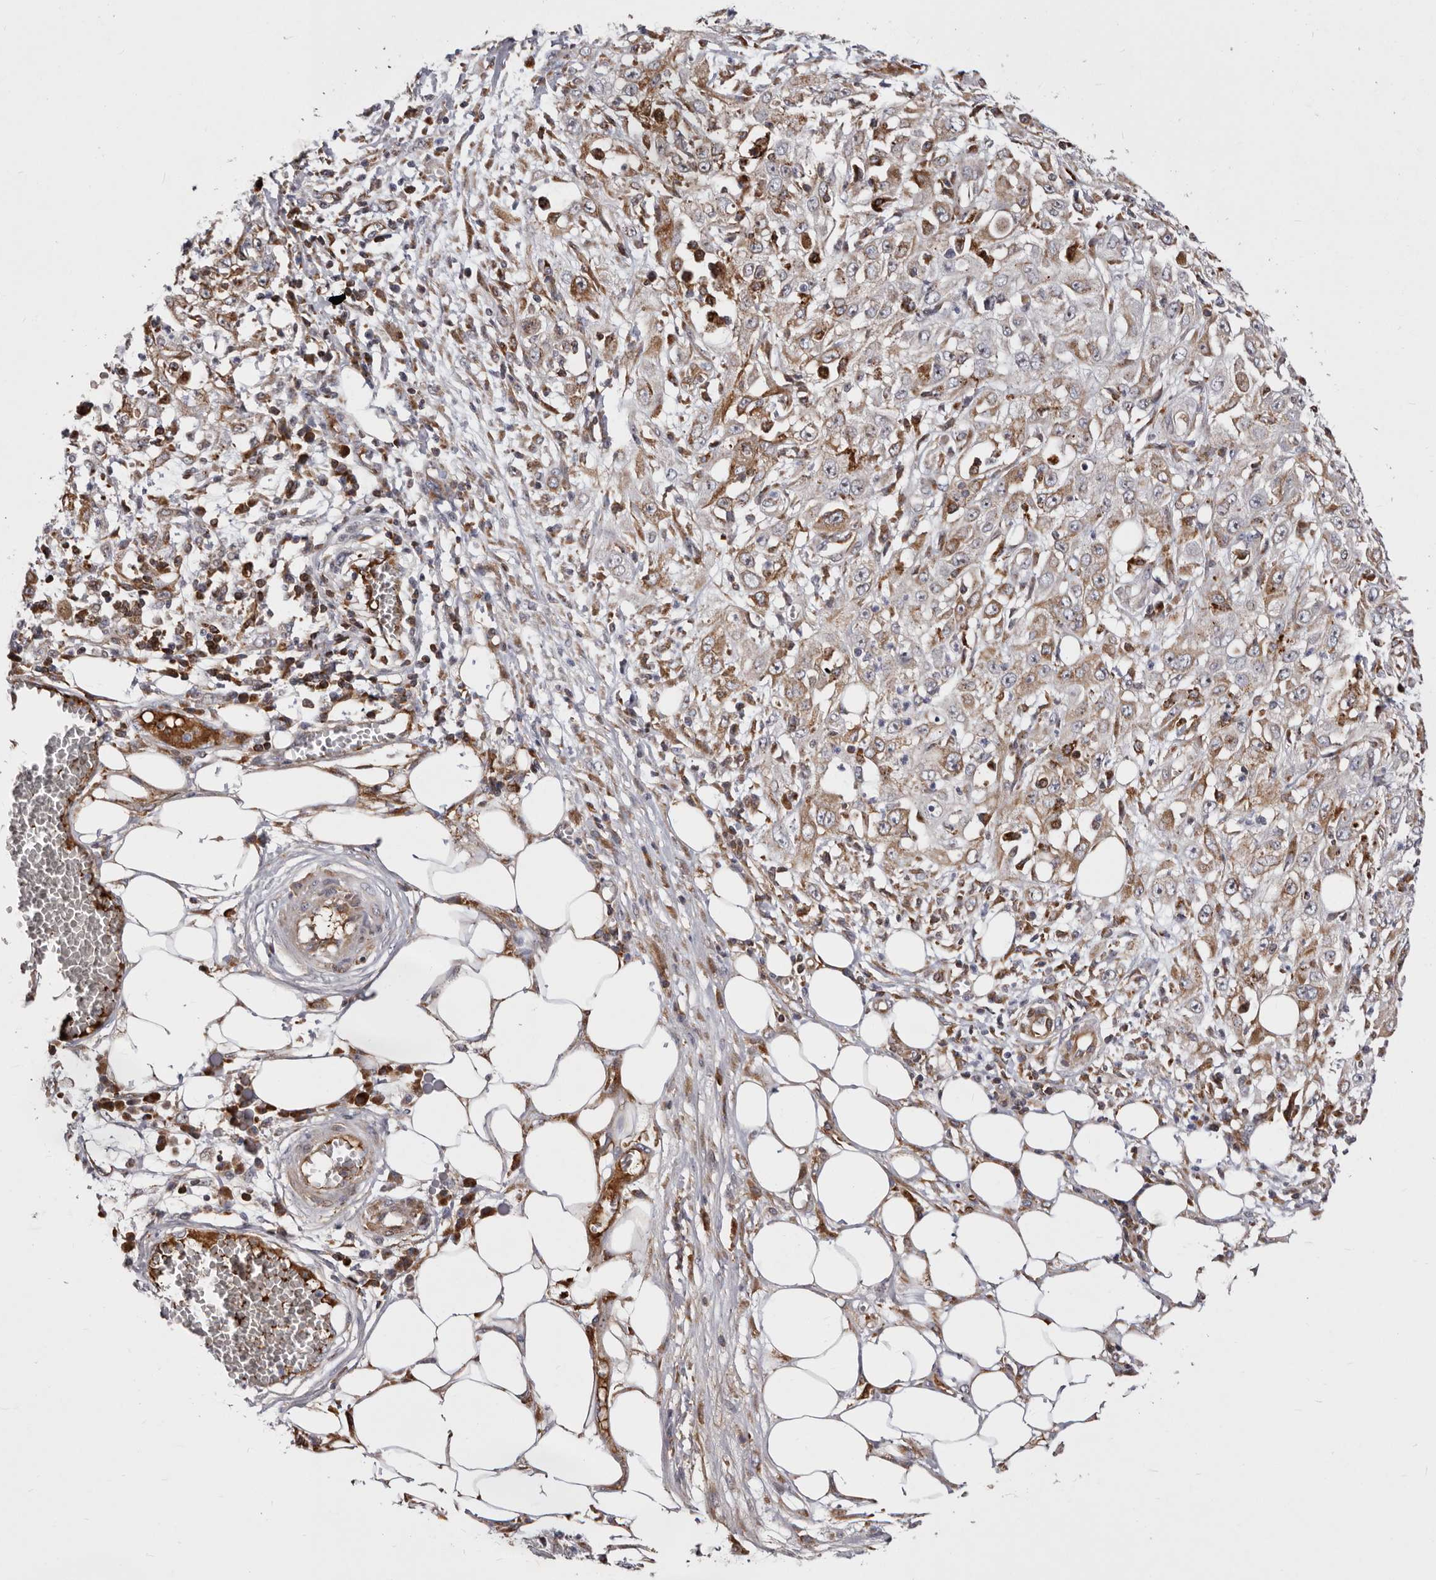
{"staining": {"intensity": "moderate", "quantity": "25%-75%", "location": "cytoplasmic/membranous"}, "tissue": "skin cancer", "cell_type": "Tumor cells", "image_type": "cancer", "snomed": [{"axis": "morphology", "description": "Squamous cell carcinoma, NOS"}, {"axis": "morphology", "description": "Squamous cell carcinoma, metastatic, NOS"}, {"axis": "topography", "description": "Skin"}, {"axis": "topography", "description": "Lymph node"}], "caption": "Protein staining shows moderate cytoplasmic/membranous staining in about 25%-75% of tumor cells in skin cancer.", "gene": "NUBPL", "patient": {"sex": "male", "age": 75}}